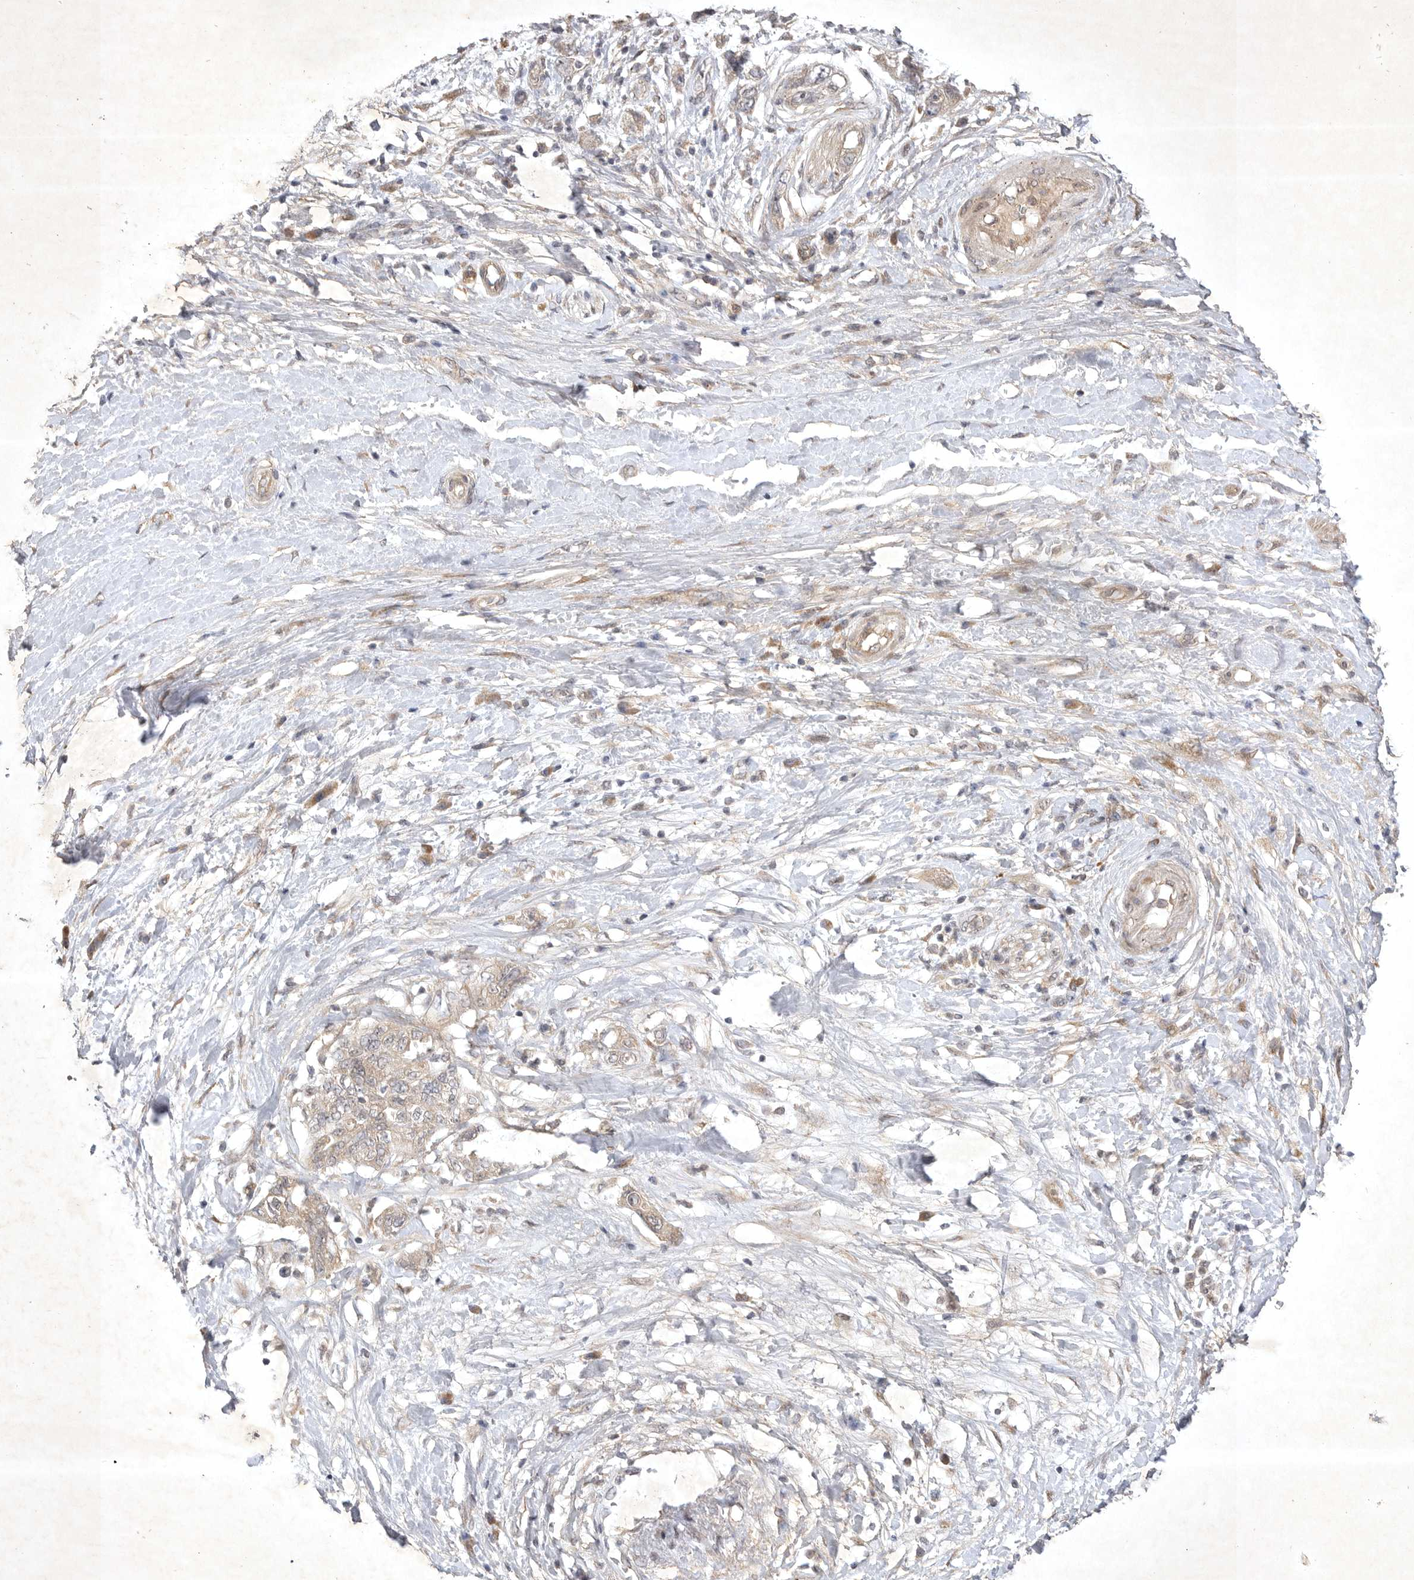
{"staining": {"intensity": "weak", "quantity": "25%-75%", "location": "cytoplasmic/membranous"}, "tissue": "pancreatic cancer", "cell_type": "Tumor cells", "image_type": "cancer", "snomed": [{"axis": "morphology", "description": "Adenocarcinoma, NOS"}, {"axis": "topography", "description": "Pancreas"}], "caption": "Adenocarcinoma (pancreatic) stained with a brown dye exhibits weak cytoplasmic/membranous positive expression in about 25%-75% of tumor cells.", "gene": "PTPDC1", "patient": {"sex": "female", "age": 73}}